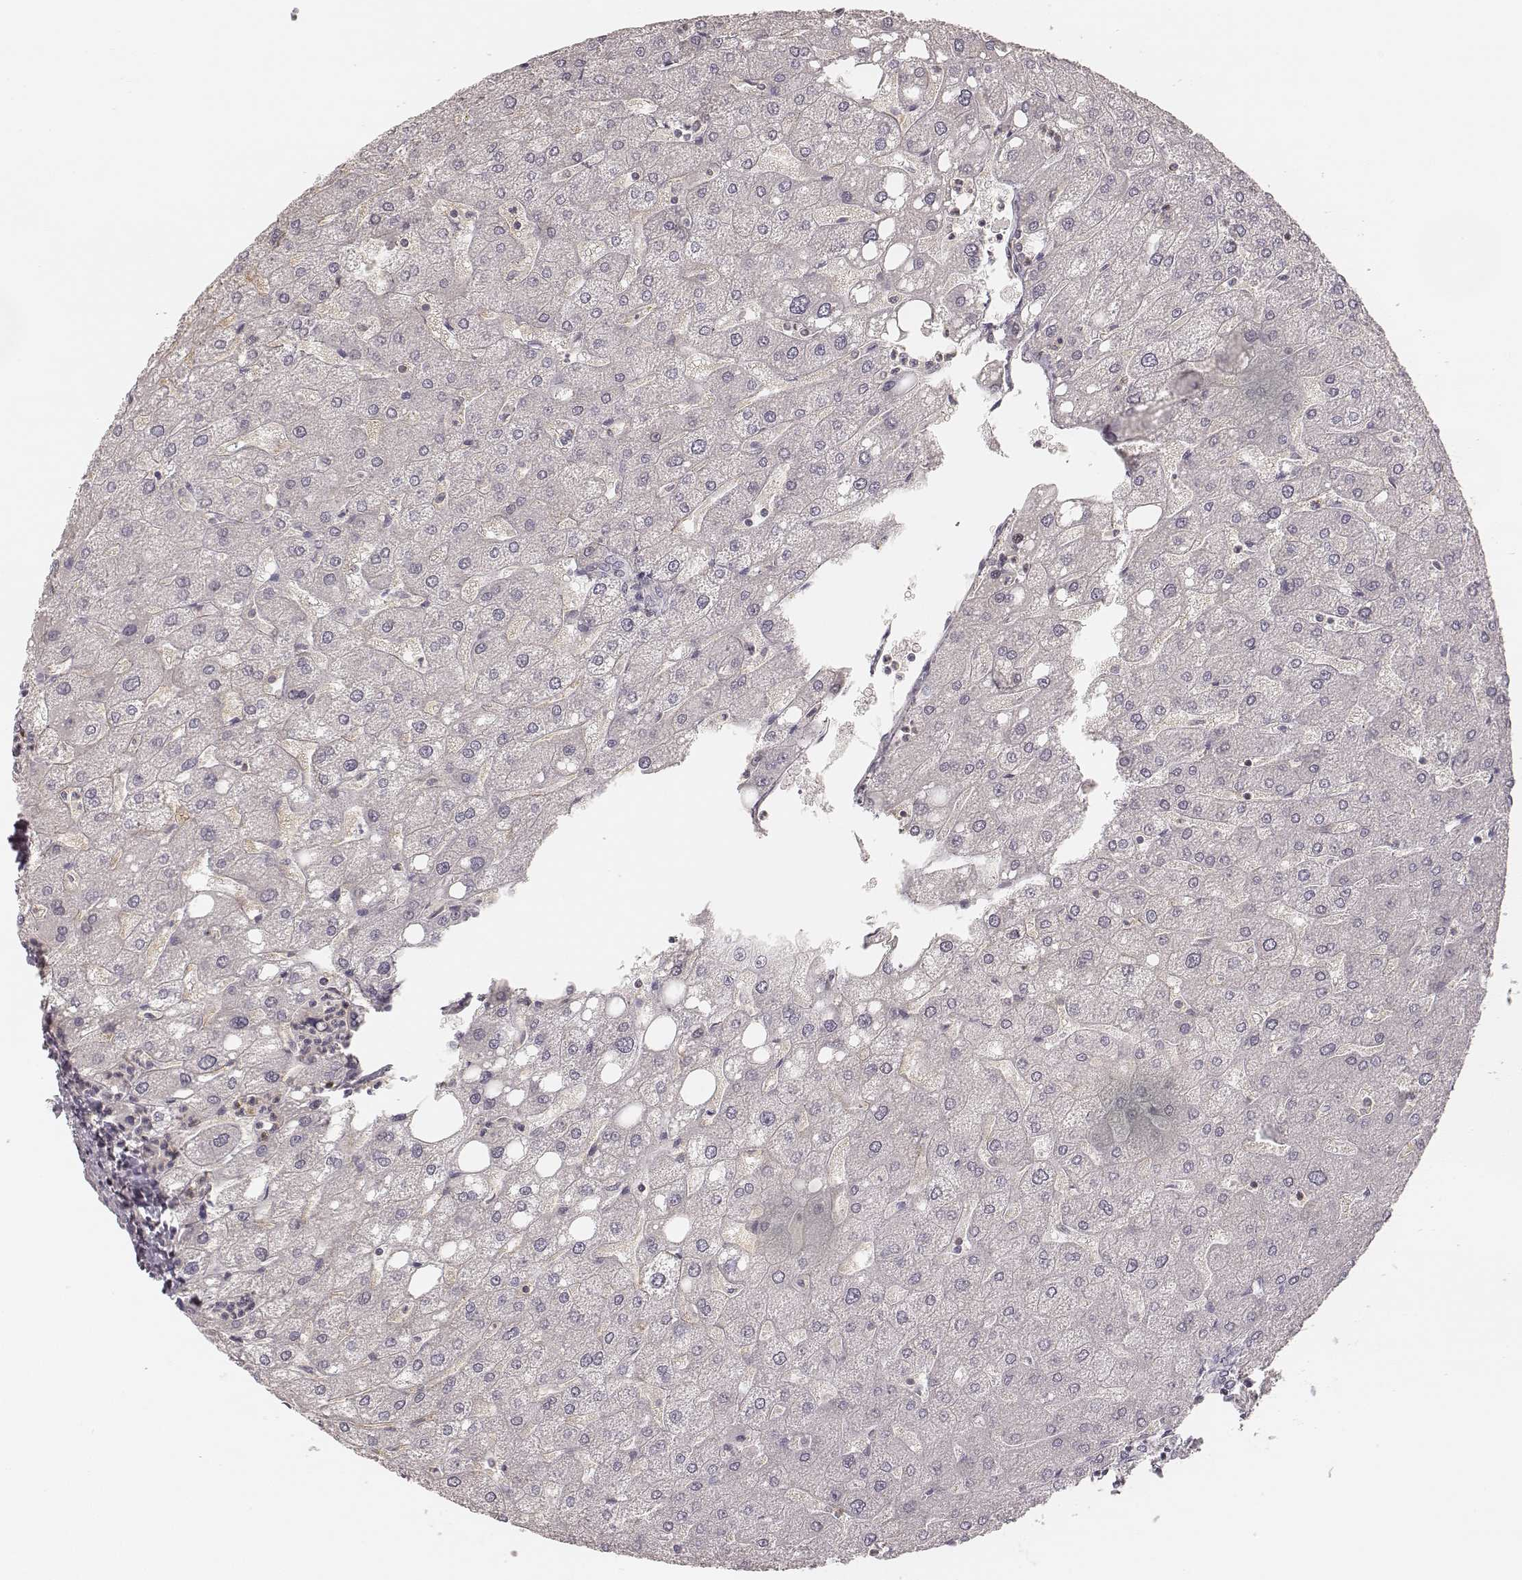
{"staining": {"intensity": "negative", "quantity": "none", "location": "none"}, "tissue": "liver", "cell_type": "Cholangiocytes", "image_type": "normal", "snomed": [{"axis": "morphology", "description": "Normal tissue, NOS"}, {"axis": "topography", "description": "Liver"}], "caption": "This is an IHC photomicrograph of normal liver. There is no expression in cholangiocytes.", "gene": "GORASP2", "patient": {"sex": "male", "age": 67}}